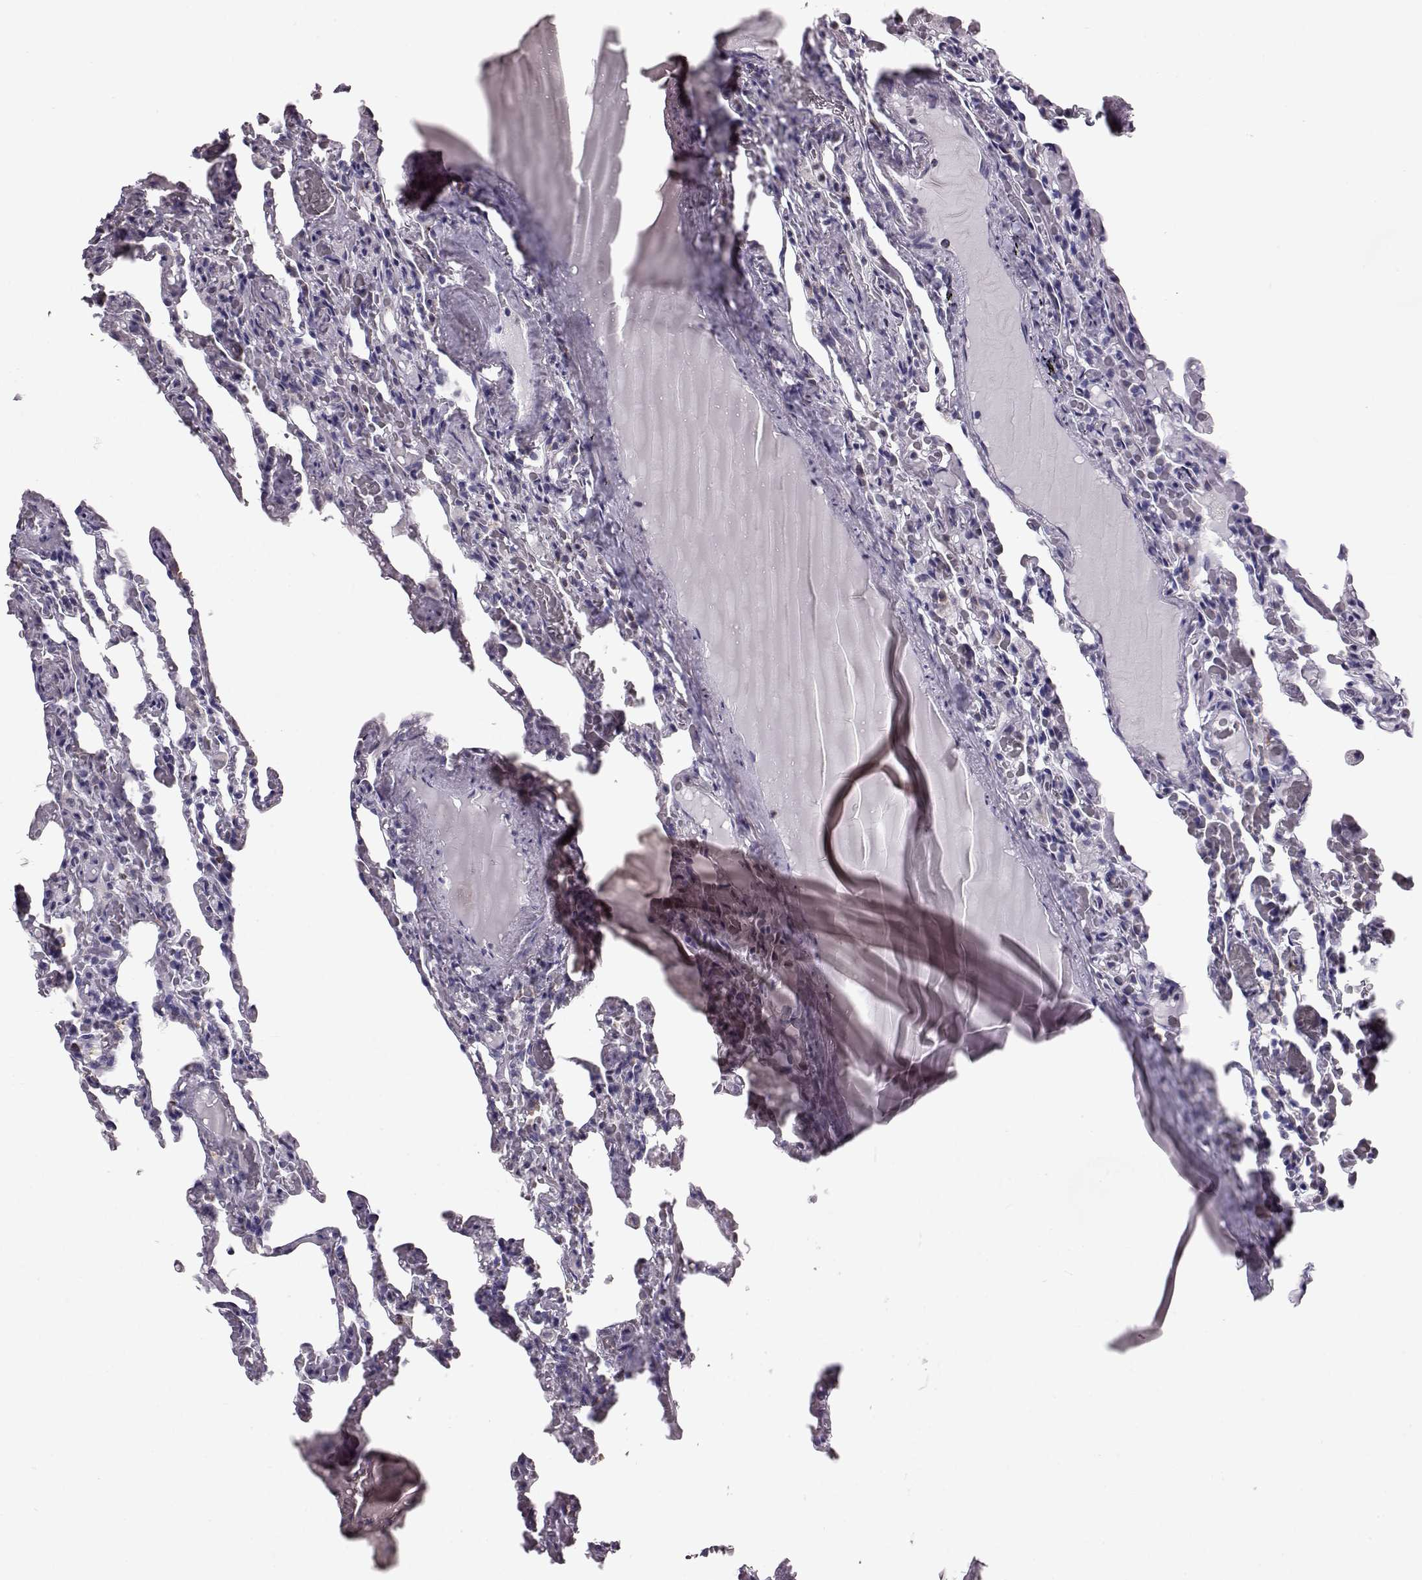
{"staining": {"intensity": "negative", "quantity": "none", "location": "none"}, "tissue": "lung", "cell_type": "Alveolar cells", "image_type": "normal", "snomed": [{"axis": "morphology", "description": "Normal tissue, NOS"}, {"axis": "topography", "description": "Lung"}], "caption": "Photomicrograph shows no protein positivity in alveolar cells of normal lung. (DAB immunohistochemistry (IHC) visualized using brightfield microscopy, high magnification).", "gene": "ELOVL5", "patient": {"sex": "female", "age": 43}}